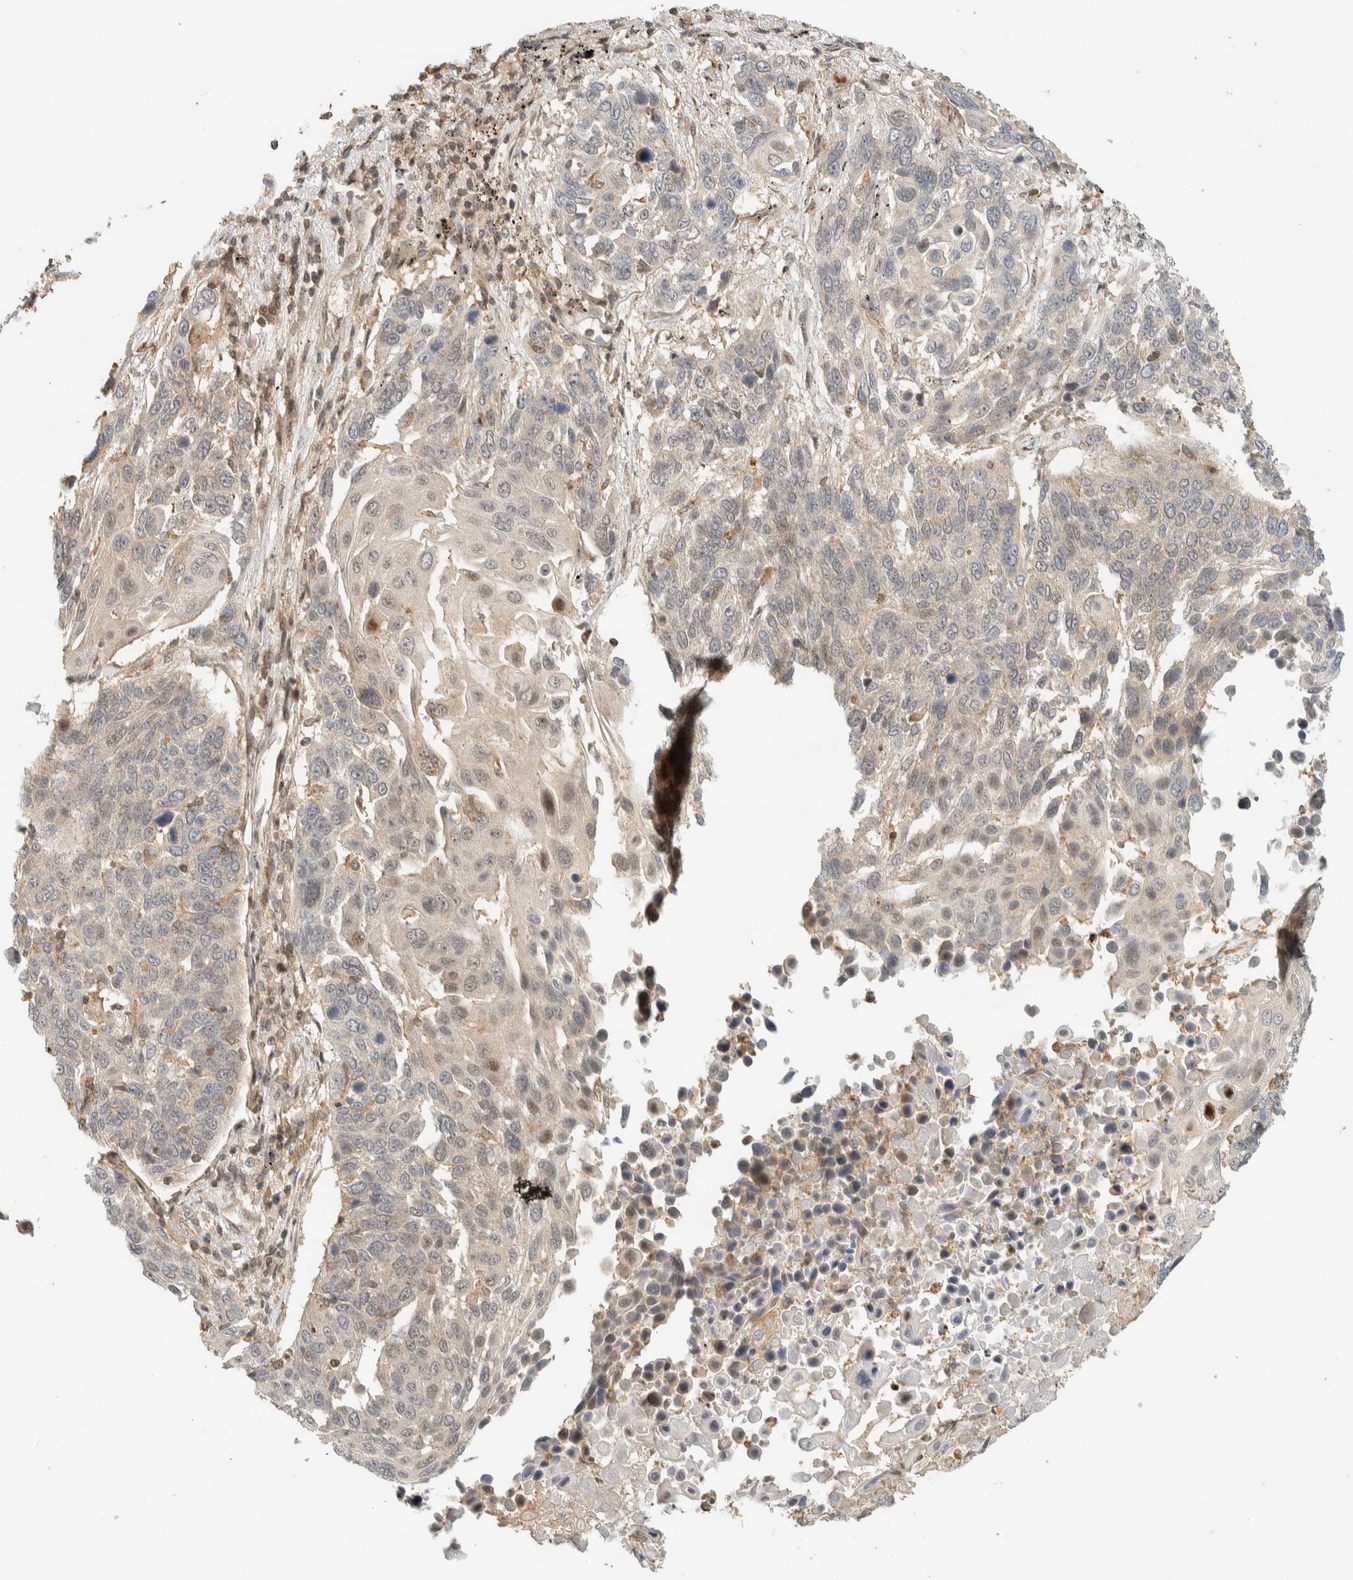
{"staining": {"intensity": "weak", "quantity": "25%-75%", "location": "cytoplasmic/membranous"}, "tissue": "lung cancer", "cell_type": "Tumor cells", "image_type": "cancer", "snomed": [{"axis": "morphology", "description": "Squamous cell carcinoma, NOS"}, {"axis": "topography", "description": "Lung"}], "caption": "High-power microscopy captured an immunohistochemistry (IHC) histopathology image of squamous cell carcinoma (lung), revealing weak cytoplasmic/membranous positivity in approximately 25%-75% of tumor cells.", "gene": "ARFGEF1", "patient": {"sex": "male", "age": 66}}